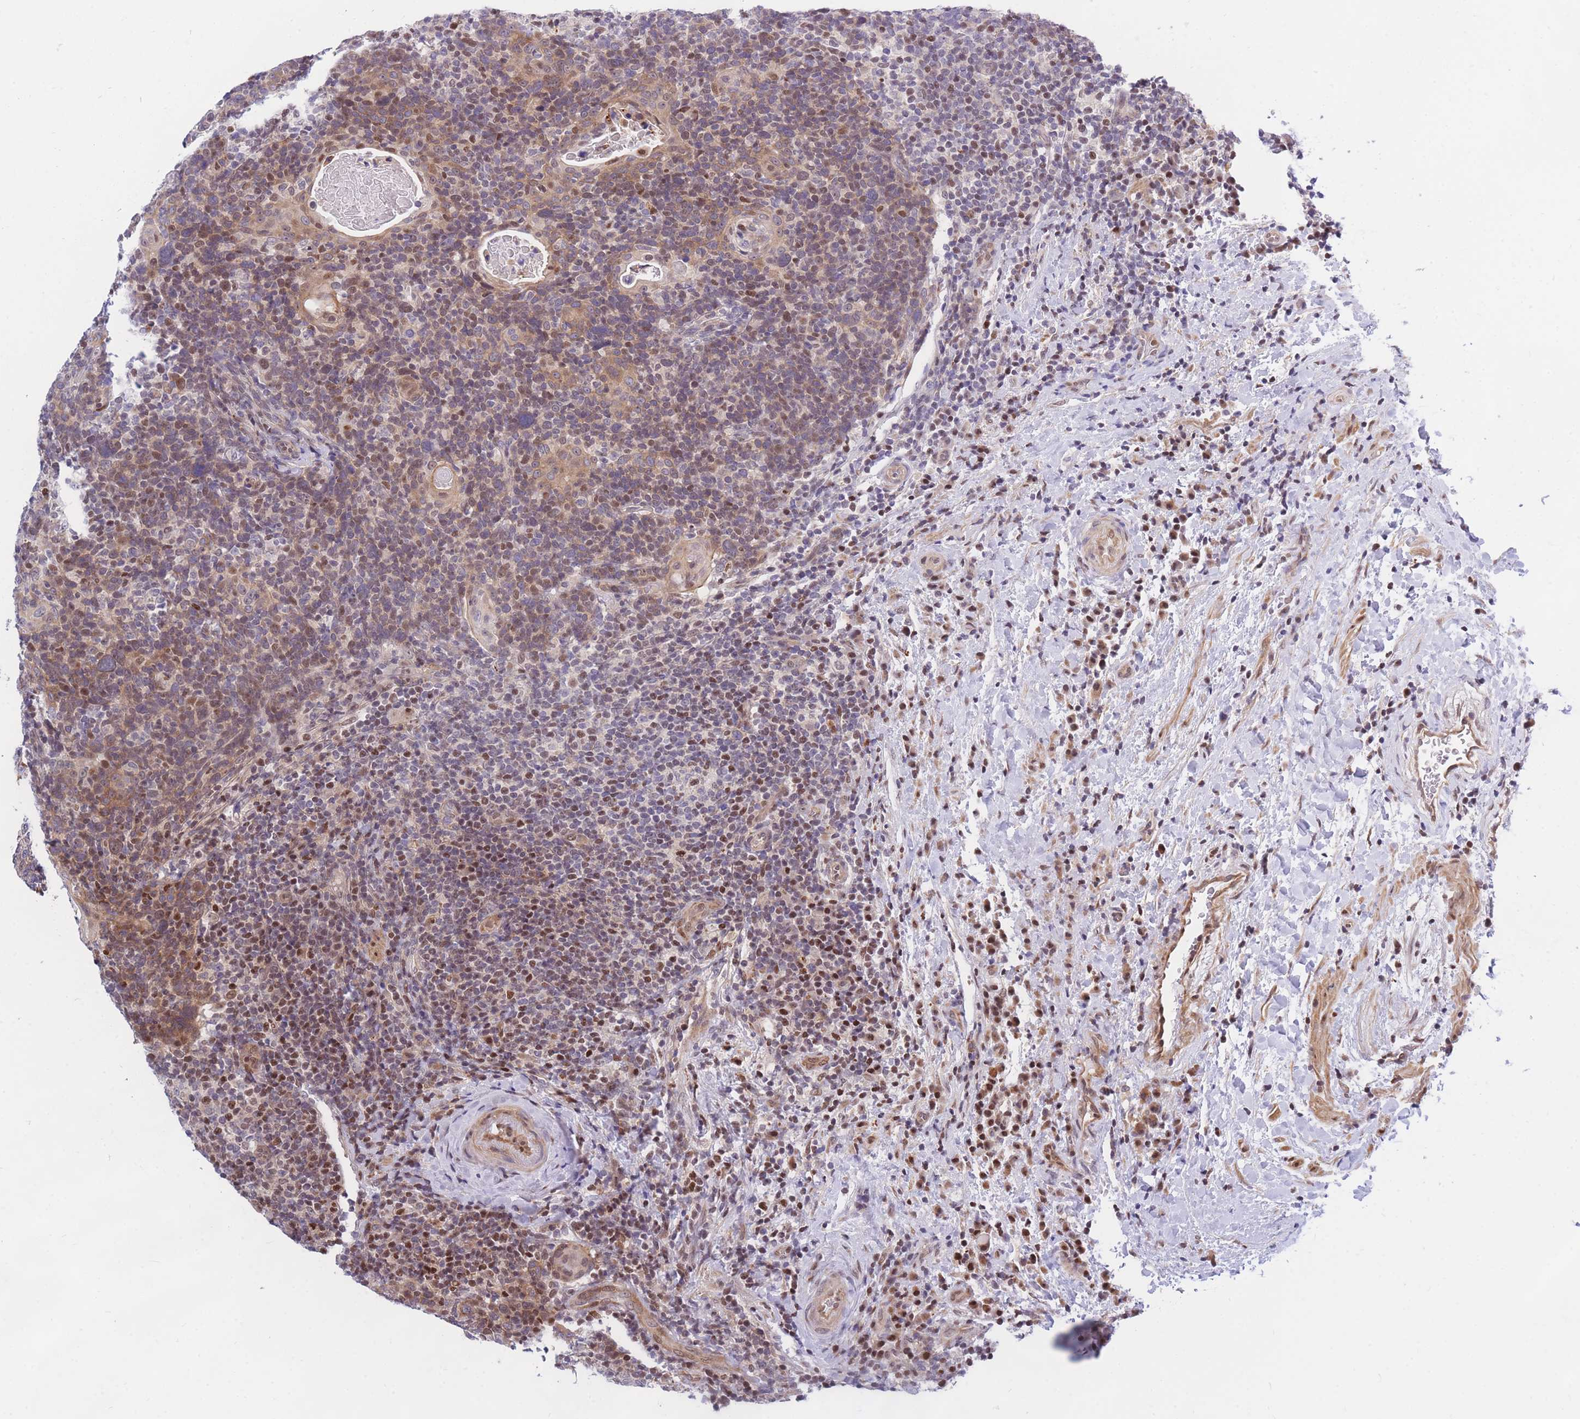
{"staining": {"intensity": "moderate", "quantity": "25%-75%", "location": "cytoplasmic/membranous,nuclear"}, "tissue": "head and neck cancer", "cell_type": "Tumor cells", "image_type": "cancer", "snomed": [{"axis": "morphology", "description": "Squamous cell carcinoma, NOS"}, {"axis": "morphology", "description": "Squamous cell carcinoma, metastatic, NOS"}, {"axis": "topography", "description": "Lymph node"}, {"axis": "topography", "description": "Head-Neck"}], "caption": "Immunohistochemical staining of human squamous cell carcinoma (head and neck) exhibits medium levels of moderate cytoplasmic/membranous and nuclear staining in about 25%-75% of tumor cells. (Stains: DAB (3,3'-diaminobenzidine) in brown, nuclei in blue, Microscopy: brightfield microscopy at high magnification).", "gene": "CRACD", "patient": {"sex": "male", "age": 62}}